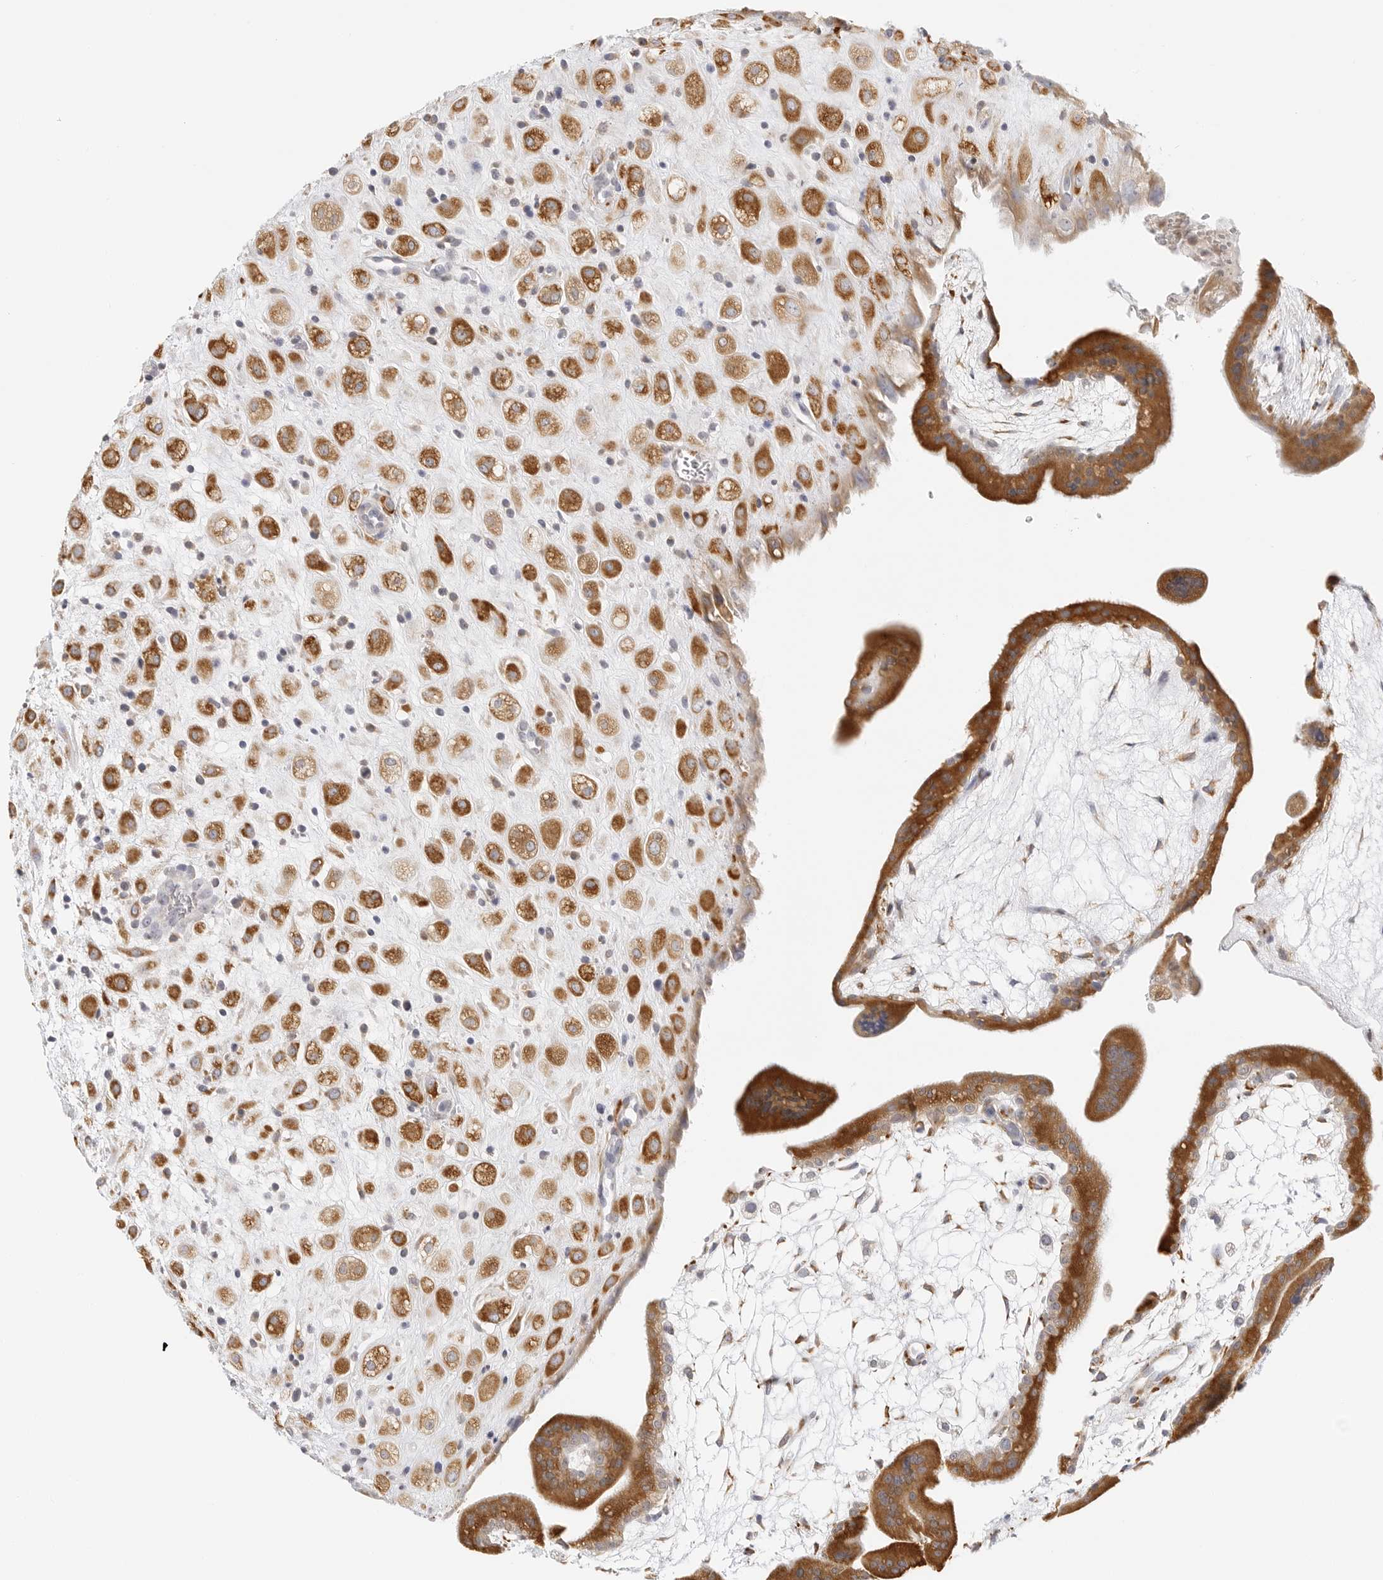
{"staining": {"intensity": "strong", "quantity": ">75%", "location": "cytoplasmic/membranous"}, "tissue": "placenta", "cell_type": "Decidual cells", "image_type": "normal", "snomed": [{"axis": "morphology", "description": "Normal tissue, NOS"}, {"axis": "topography", "description": "Placenta"}], "caption": "This is an image of immunohistochemistry staining of unremarkable placenta, which shows strong expression in the cytoplasmic/membranous of decidual cells.", "gene": "THEM4", "patient": {"sex": "female", "age": 35}}